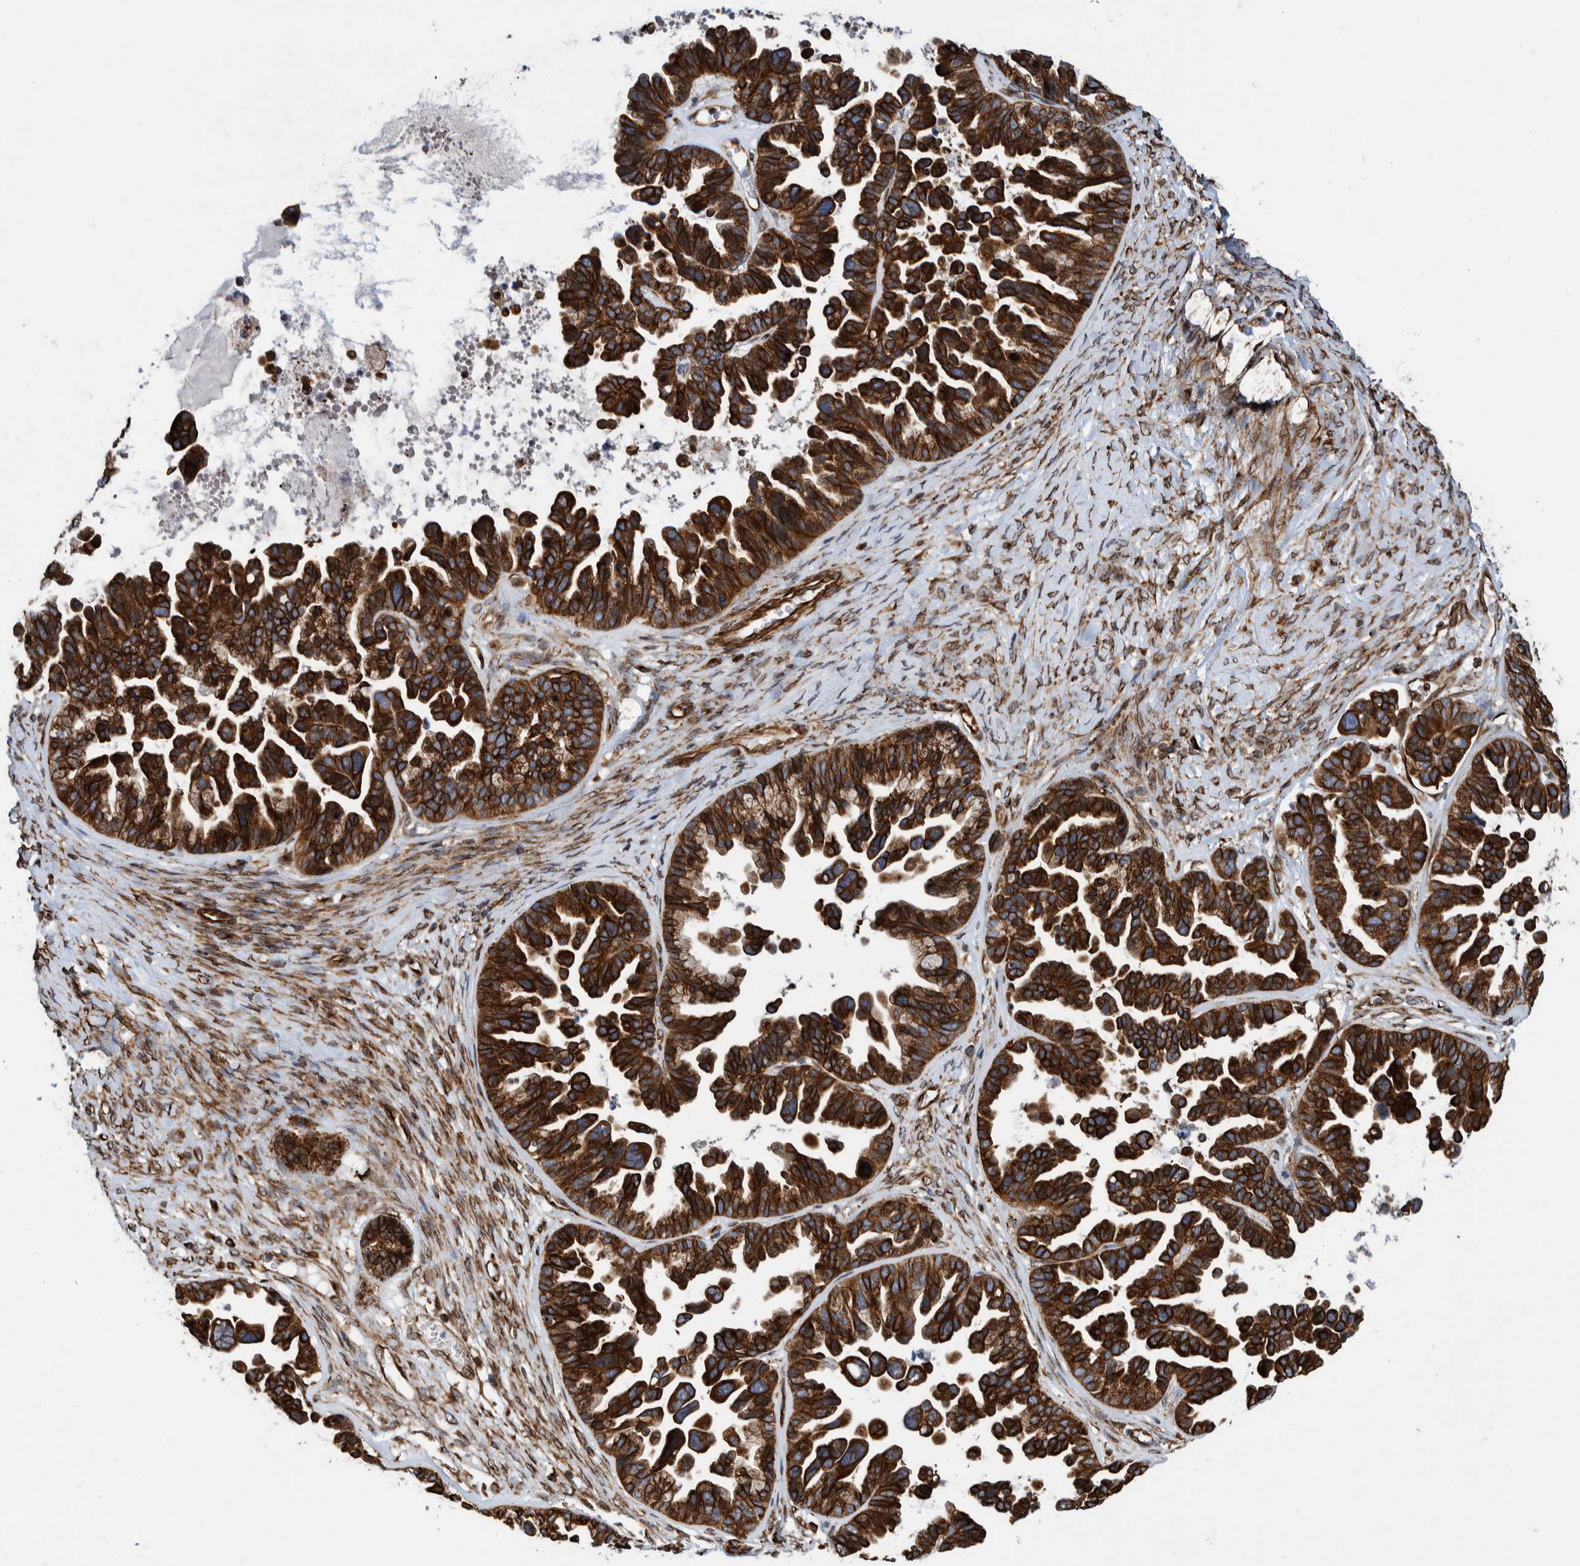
{"staining": {"intensity": "strong", "quantity": ">75%", "location": "cytoplasmic/membranous"}, "tissue": "ovarian cancer", "cell_type": "Tumor cells", "image_type": "cancer", "snomed": [{"axis": "morphology", "description": "Cystadenocarcinoma, serous, NOS"}, {"axis": "topography", "description": "Ovary"}], "caption": "Ovarian cancer (serous cystadenocarcinoma) stained with immunohistochemistry (IHC) demonstrates strong cytoplasmic/membranous staining in about >75% of tumor cells.", "gene": "CCDC57", "patient": {"sex": "female", "age": 56}}